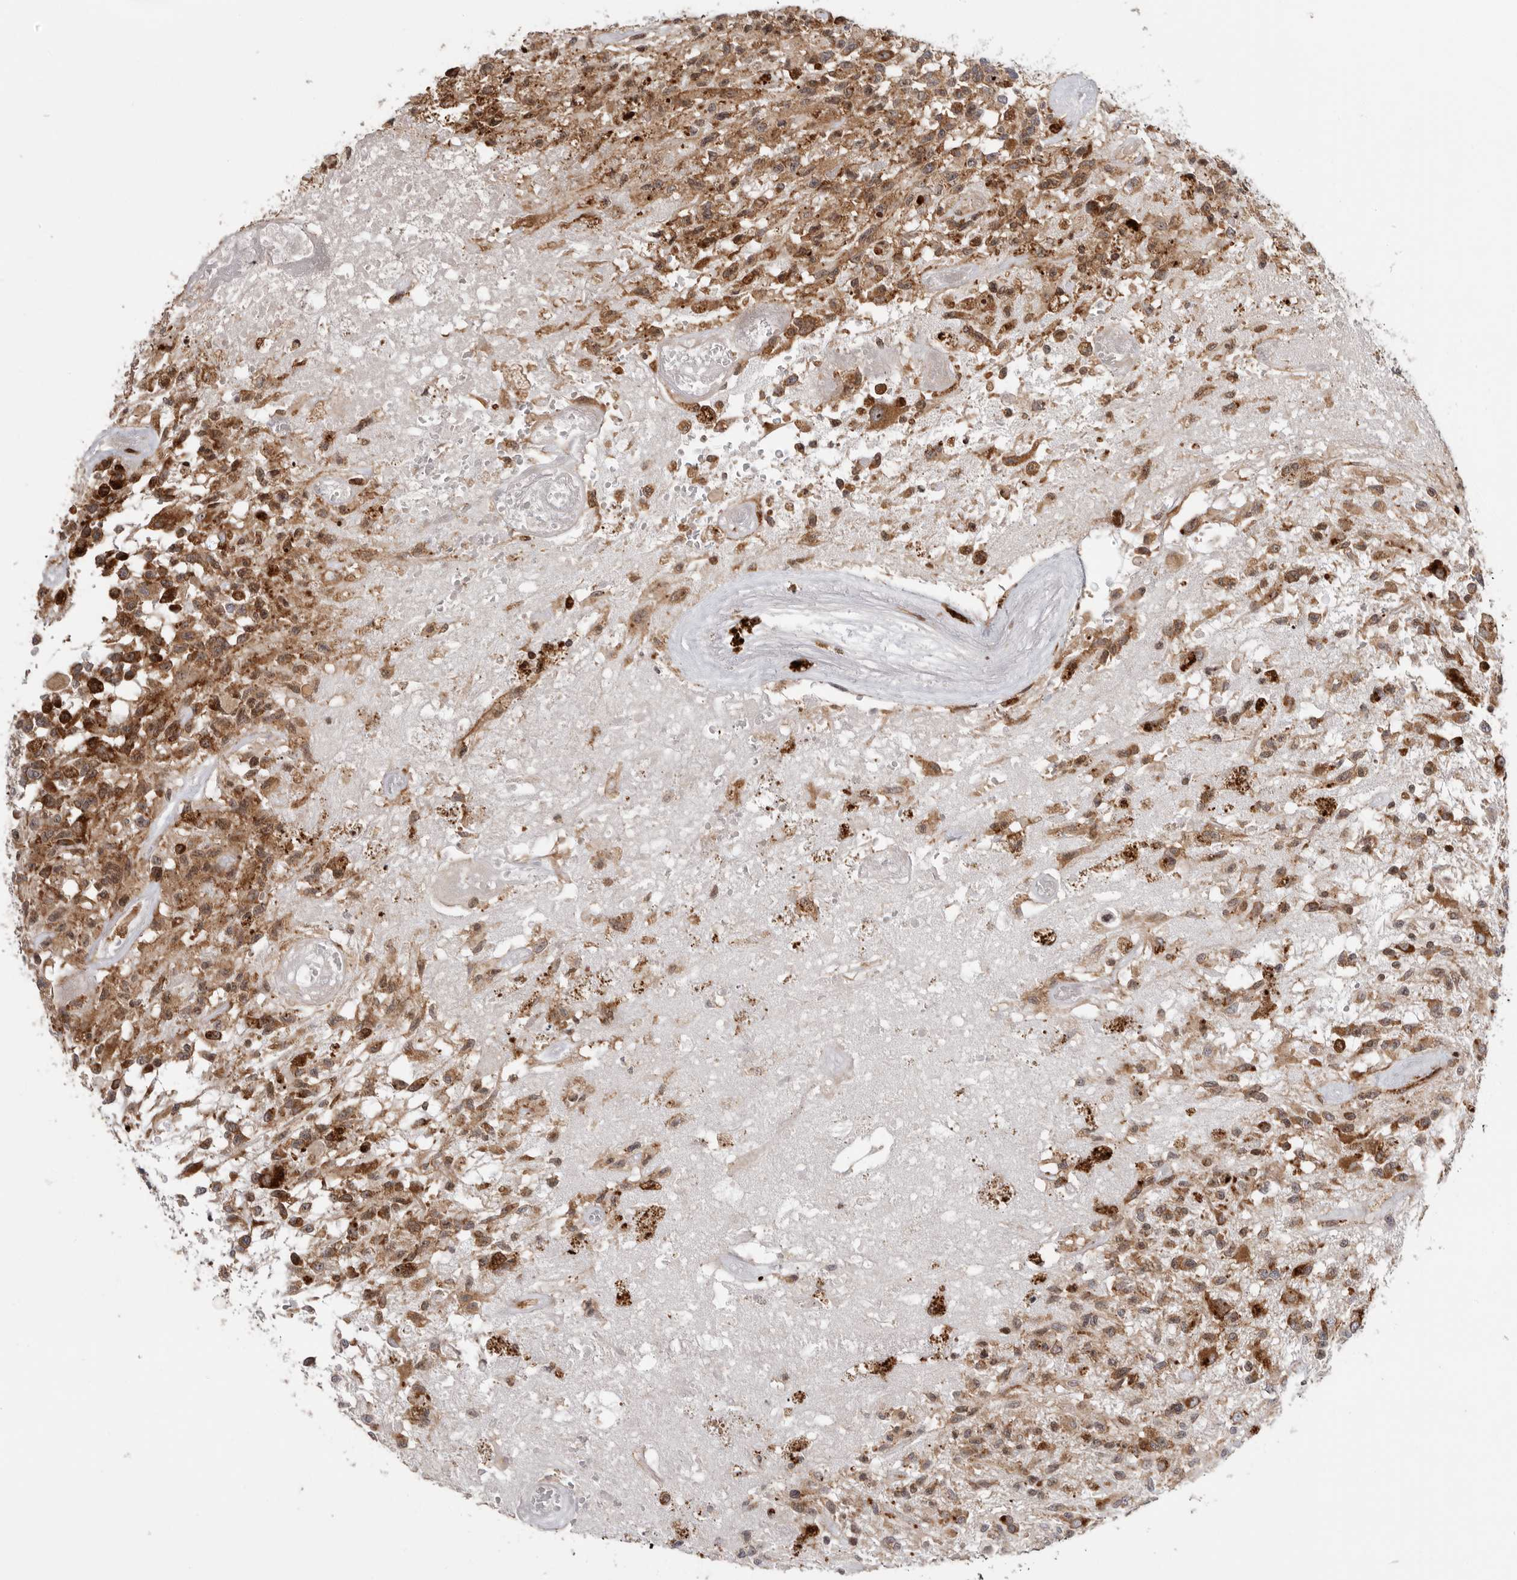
{"staining": {"intensity": "moderate", "quantity": ">75%", "location": "cytoplasmic/membranous"}, "tissue": "glioma", "cell_type": "Tumor cells", "image_type": "cancer", "snomed": [{"axis": "morphology", "description": "Glioma, malignant, High grade"}, {"axis": "morphology", "description": "Glioblastoma, NOS"}, {"axis": "topography", "description": "Brain"}], "caption": "Immunohistochemistry of human glioma reveals medium levels of moderate cytoplasmic/membranous positivity in approximately >75% of tumor cells. Nuclei are stained in blue.", "gene": "FZD3", "patient": {"sex": "male", "age": 60}}